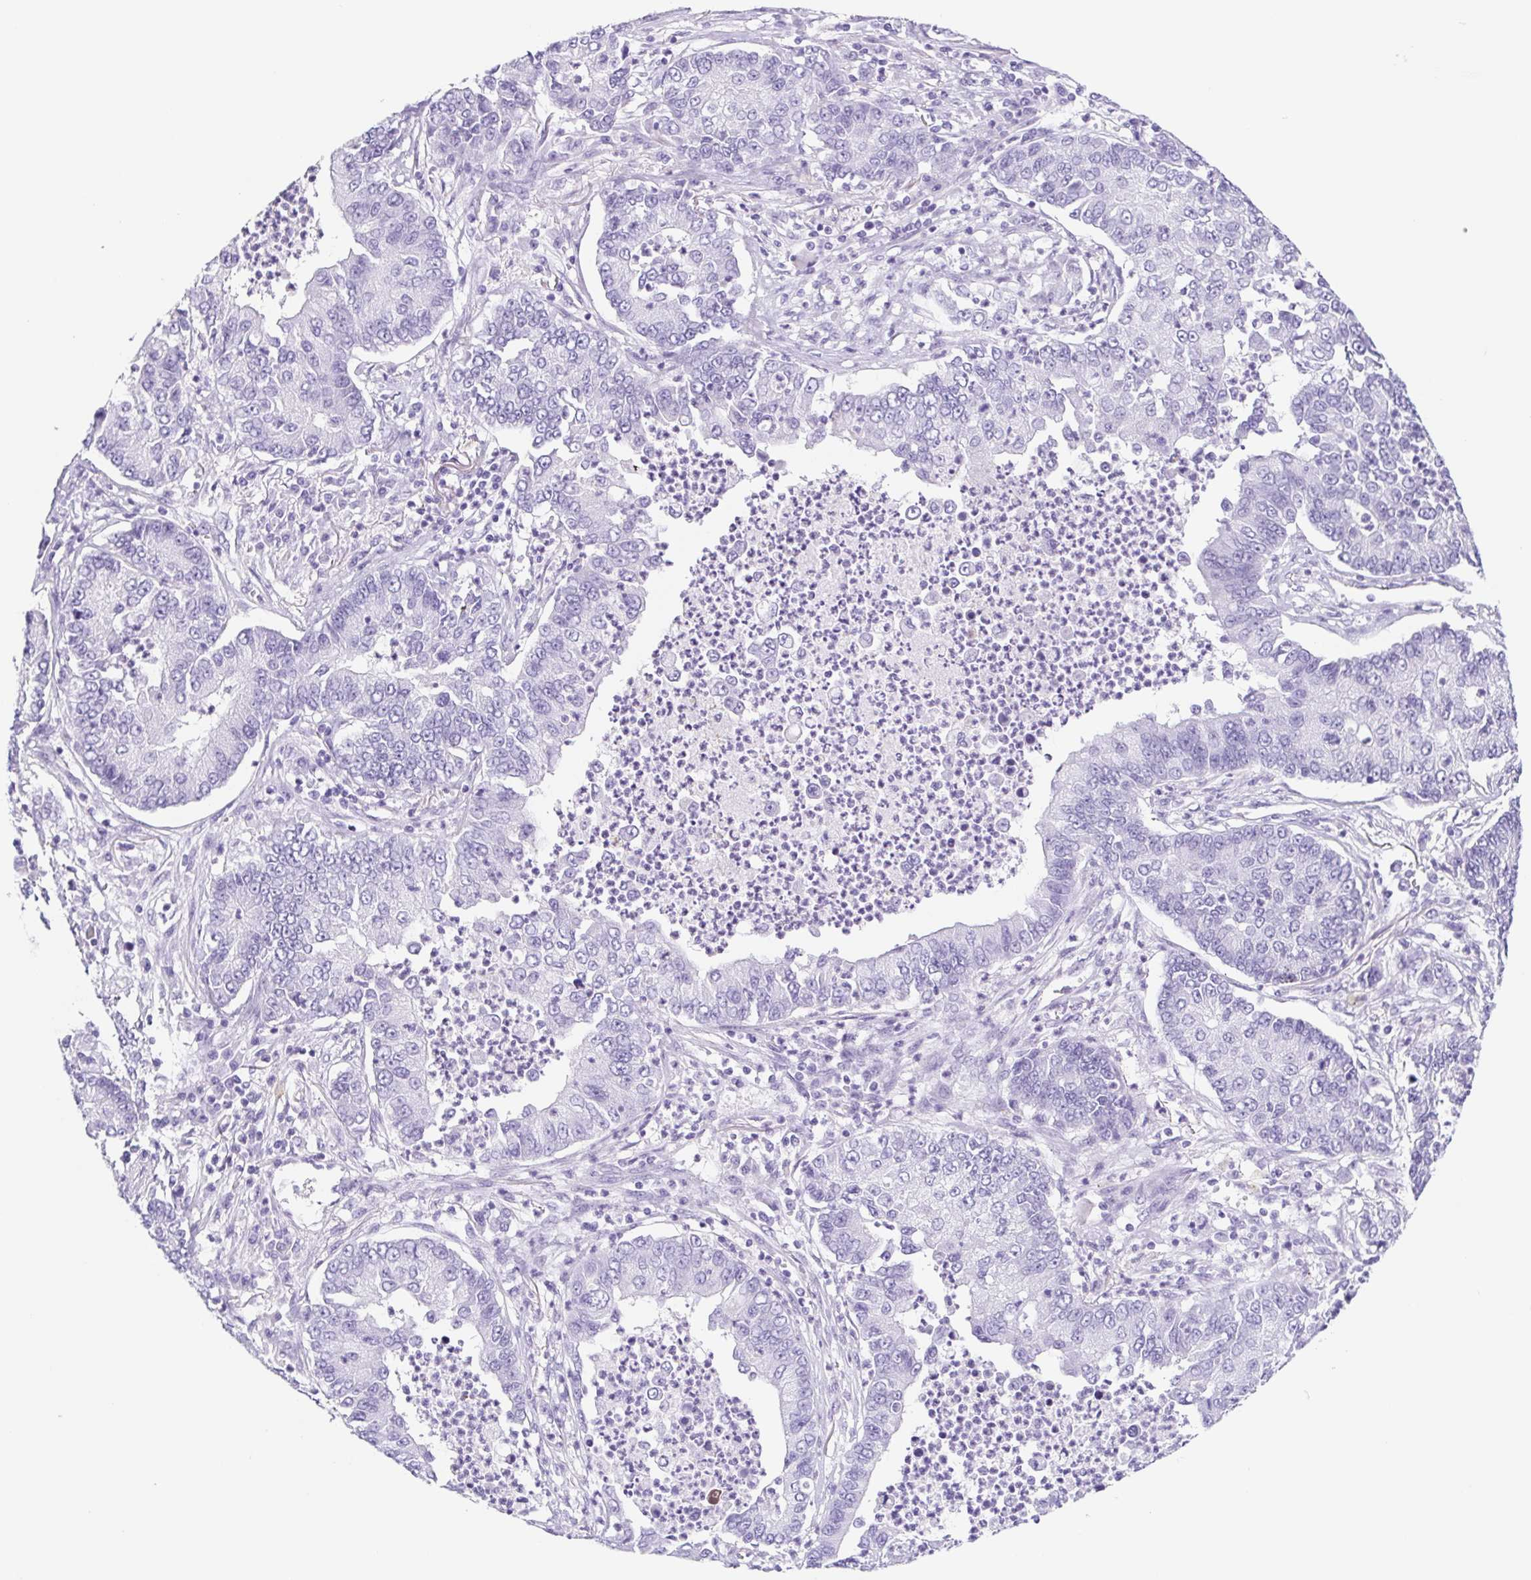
{"staining": {"intensity": "negative", "quantity": "none", "location": "none"}, "tissue": "lung cancer", "cell_type": "Tumor cells", "image_type": "cancer", "snomed": [{"axis": "morphology", "description": "Adenocarcinoma, NOS"}, {"axis": "topography", "description": "Lung"}], "caption": "Tumor cells are negative for brown protein staining in adenocarcinoma (lung).", "gene": "CYP21A2", "patient": {"sex": "female", "age": 57}}